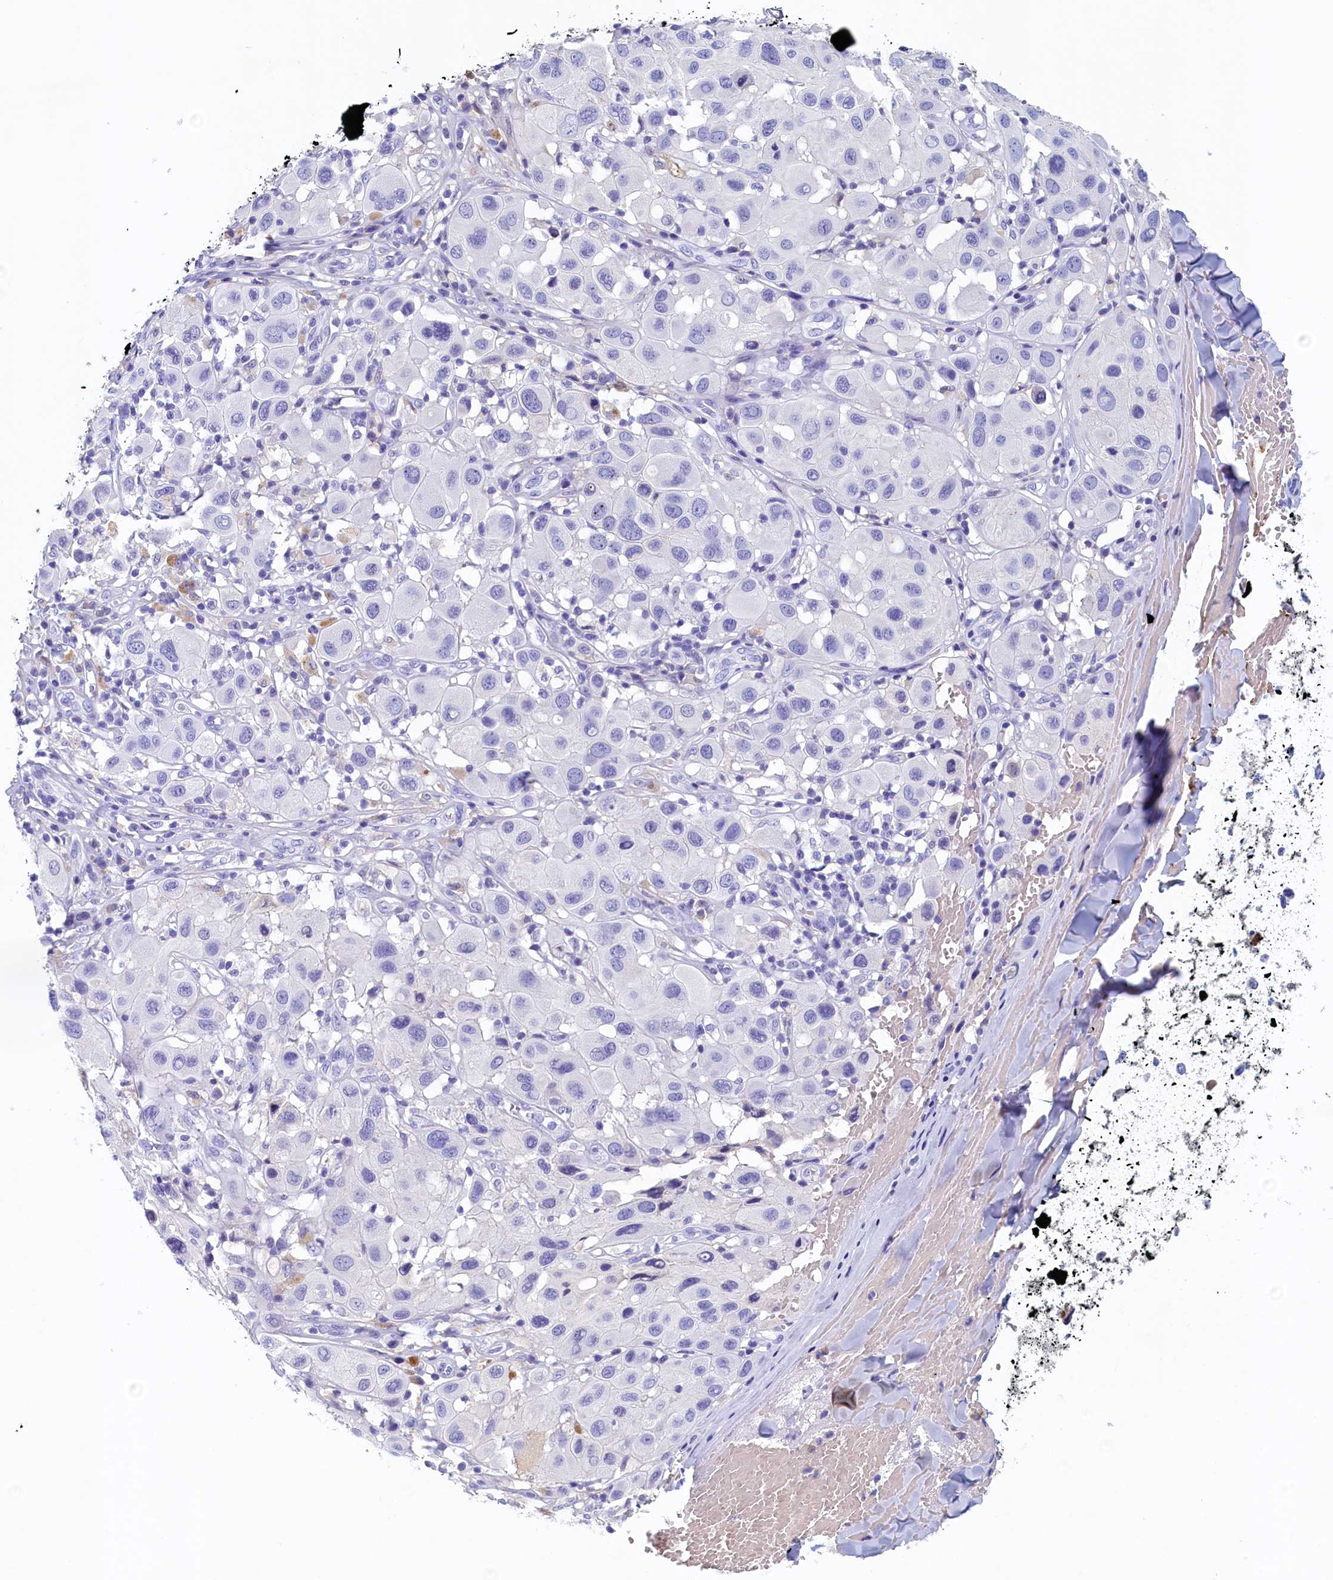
{"staining": {"intensity": "negative", "quantity": "none", "location": "none"}, "tissue": "melanoma", "cell_type": "Tumor cells", "image_type": "cancer", "snomed": [{"axis": "morphology", "description": "Malignant melanoma, Metastatic site"}, {"axis": "topography", "description": "Skin"}], "caption": "This is an IHC photomicrograph of human melanoma. There is no expression in tumor cells.", "gene": "GUCA1C", "patient": {"sex": "male", "age": 41}}